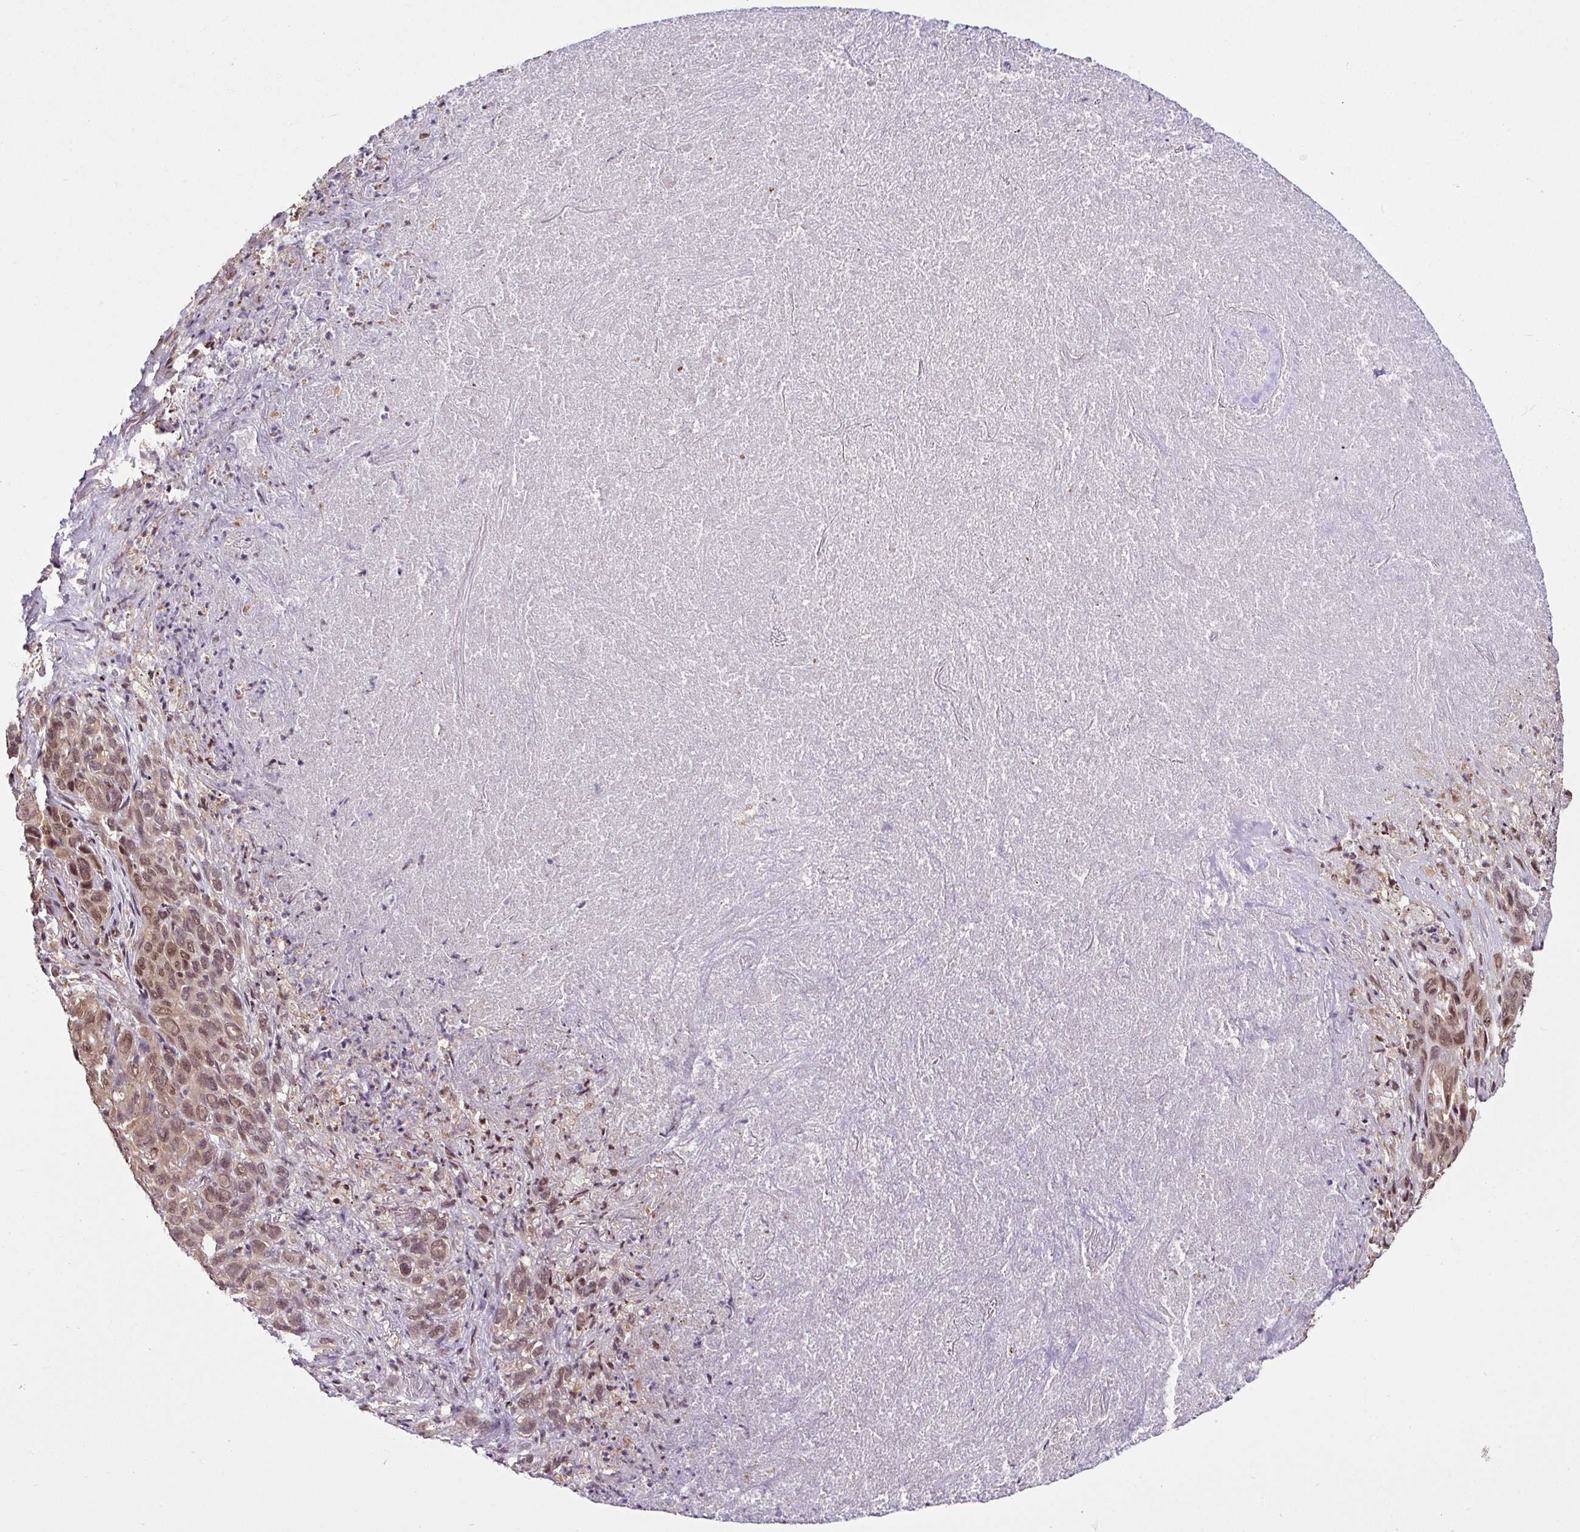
{"staining": {"intensity": "moderate", "quantity": ">75%", "location": "cytoplasmic/membranous,nuclear"}, "tissue": "melanoma", "cell_type": "Tumor cells", "image_type": "cancer", "snomed": [{"axis": "morphology", "description": "Malignant melanoma, Metastatic site"}, {"axis": "topography", "description": "Lung"}], "caption": "High-power microscopy captured an immunohistochemistry (IHC) micrograph of malignant melanoma (metastatic site), revealing moderate cytoplasmic/membranous and nuclear expression in about >75% of tumor cells.", "gene": "ITPKC", "patient": {"sex": "male", "age": 48}}